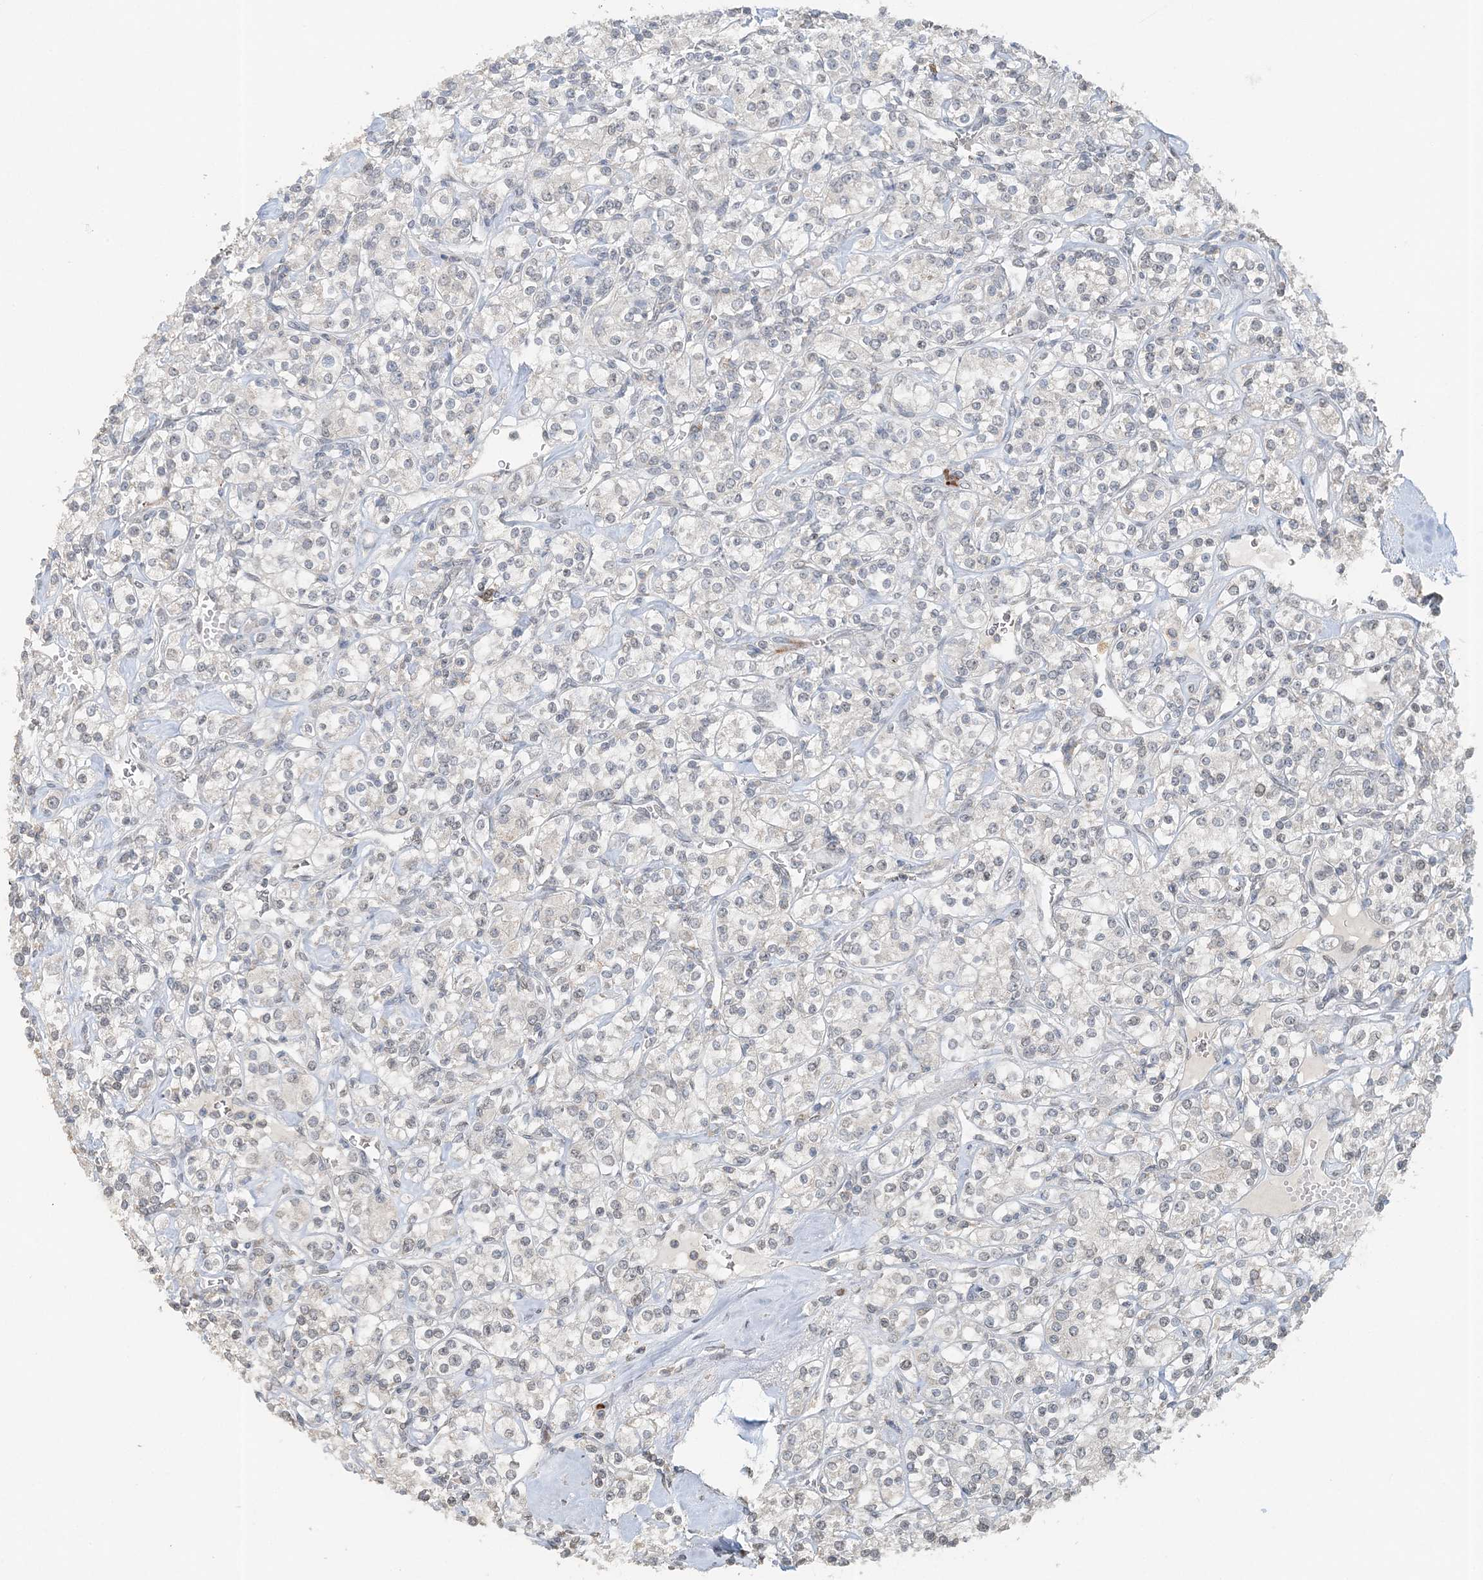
{"staining": {"intensity": "negative", "quantity": "none", "location": "none"}, "tissue": "renal cancer", "cell_type": "Tumor cells", "image_type": "cancer", "snomed": [{"axis": "morphology", "description": "Adenocarcinoma, NOS"}, {"axis": "topography", "description": "Kidney"}], "caption": "Immunohistochemical staining of human renal cancer (adenocarcinoma) displays no significant positivity in tumor cells.", "gene": "FAM110A", "patient": {"sex": "male", "age": 77}}